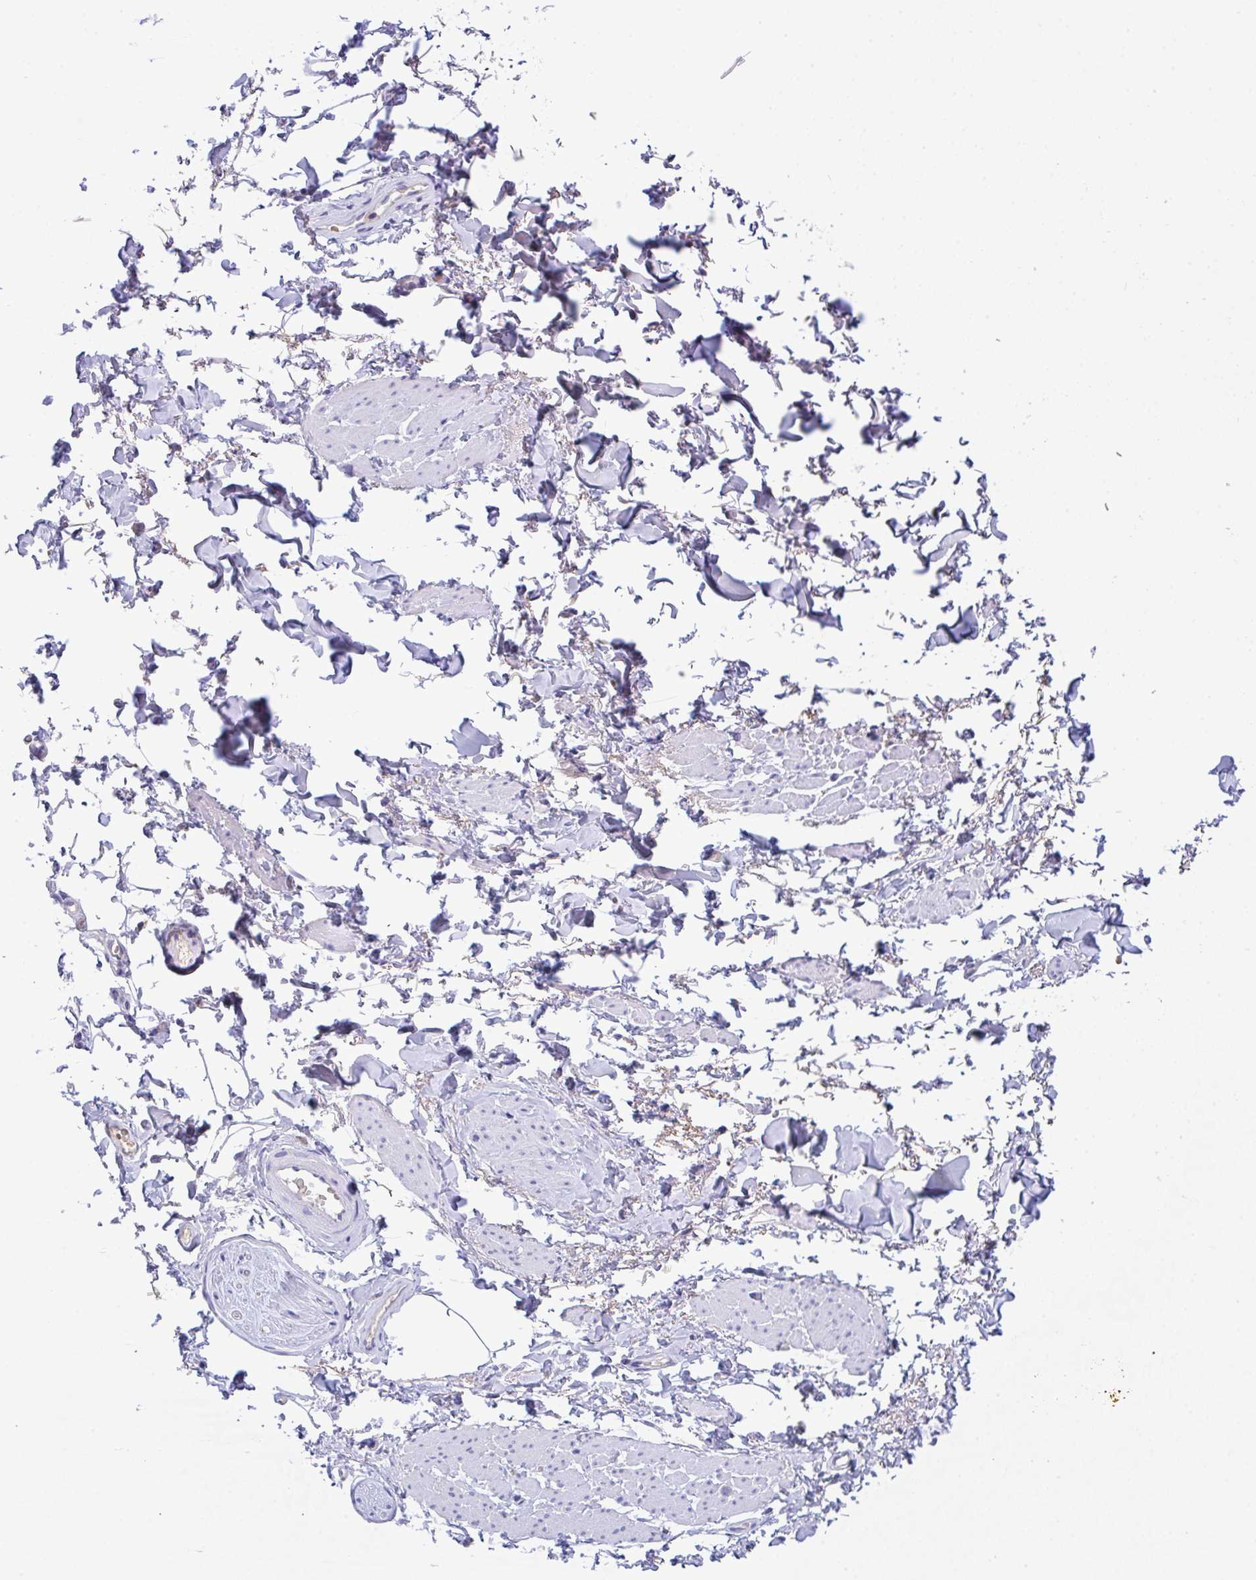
{"staining": {"intensity": "negative", "quantity": "none", "location": "none"}, "tissue": "adipose tissue", "cell_type": "Adipocytes", "image_type": "normal", "snomed": [{"axis": "morphology", "description": "Normal tissue, NOS"}, {"axis": "topography", "description": "Vulva"}, {"axis": "topography", "description": "Peripheral nerve tissue"}], "caption": "A high-resolution micrograph shows immunohistochemistry staining of normal adipose tissue, which reveals no significant staining in adipocytes.", "gene": "CA10", "patient": {"sex": "female", "age": 66}}